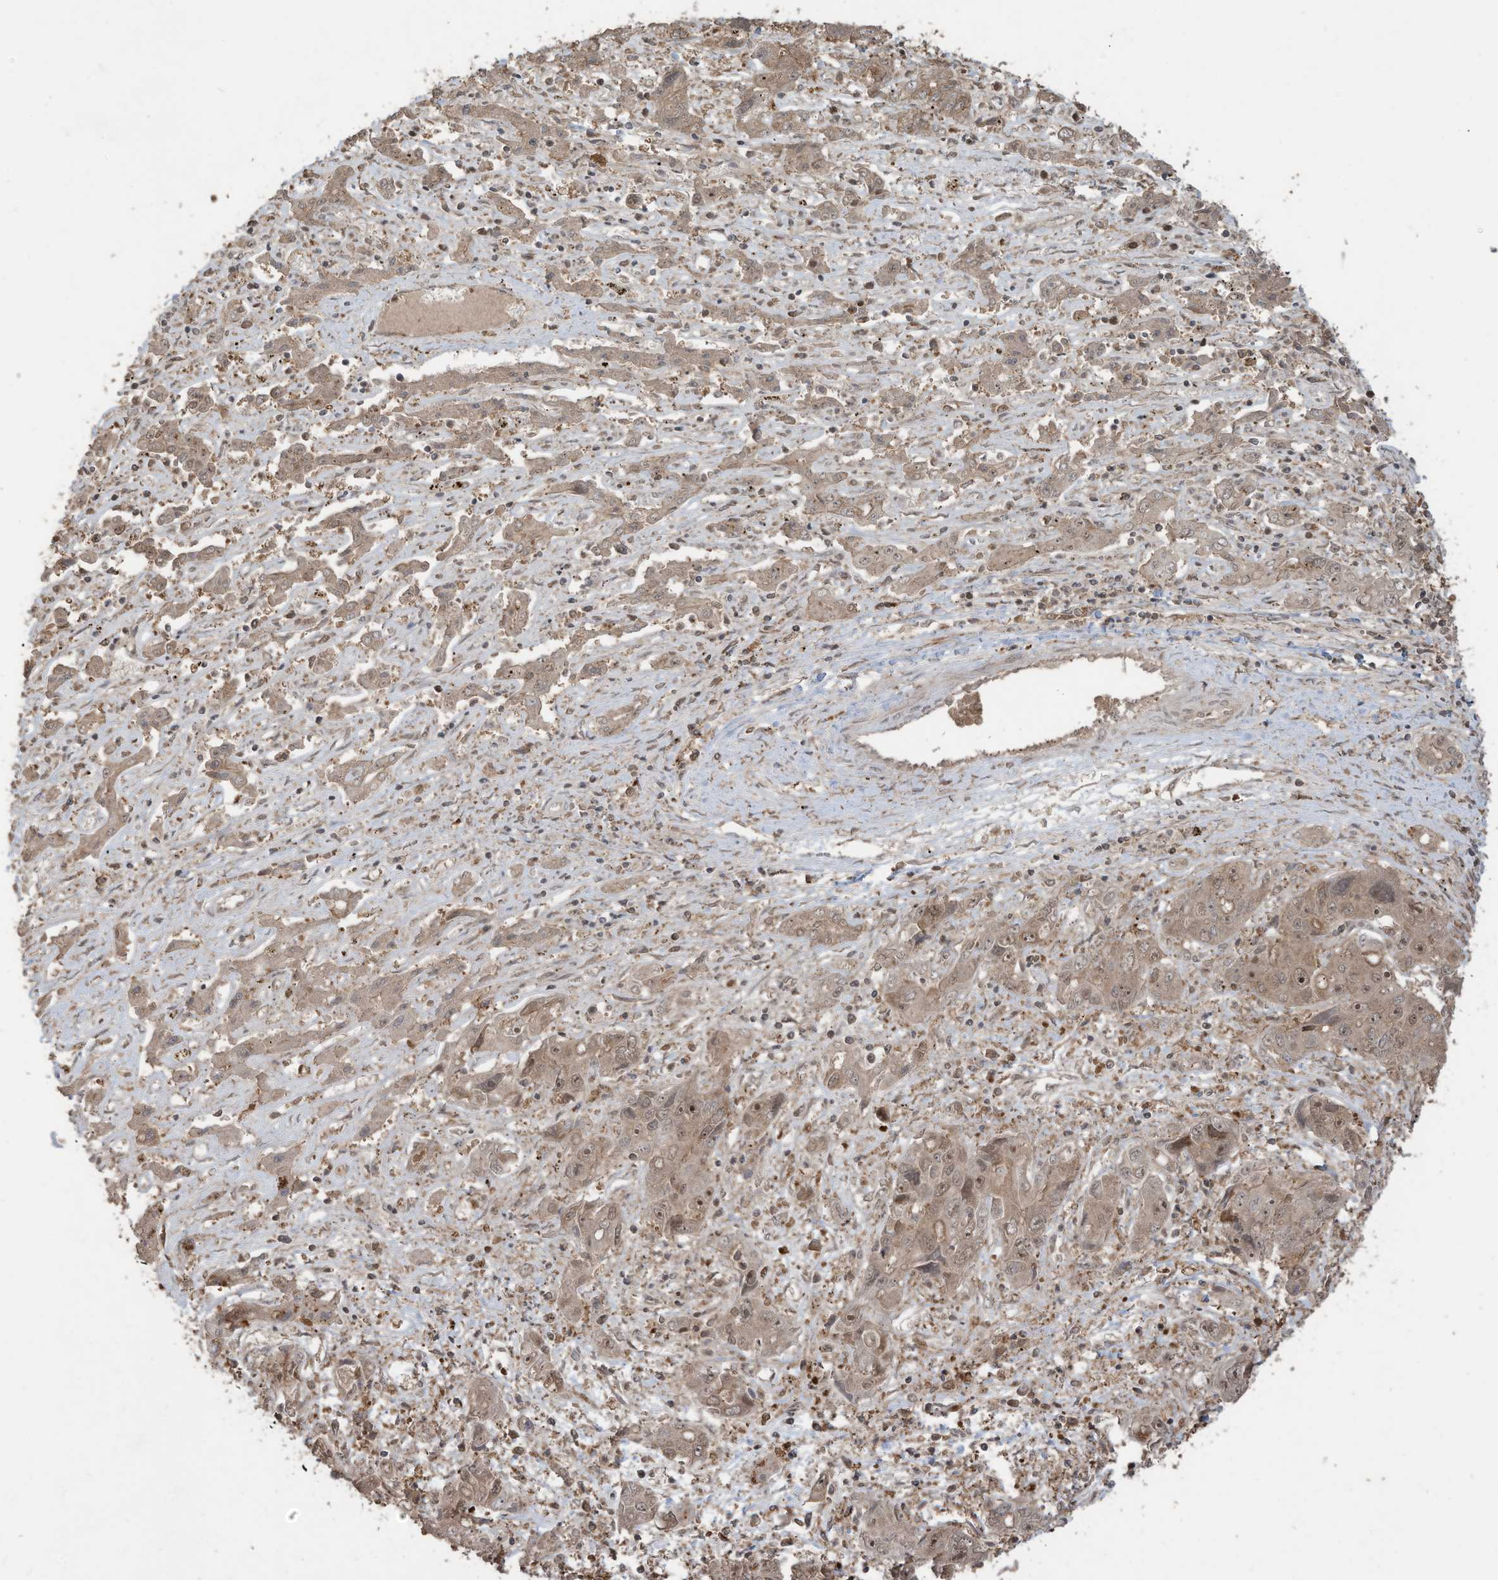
{"staining": {"intensity": "moderate", "quantity": ">75%", "location": "cytoplasmic/membranous,nuclear"}, "tissue": "liver cancer", "cell_type": "Tumor cells", "image_type": "cancer", "snomed": [{"axis": "morphology", "description": "Cholangiocarcinoma"}, {"axis": "topography", "description": "Liver"}], "caption": "A histopathology image of human cholangiocarcinoma (liver) stained for a protein demonstrates moderate cytoplasmic/membranous and nuclear brown staining in tumor cells.", "gene": "CARF", "patient": {"sex": "male", "age": 67}}